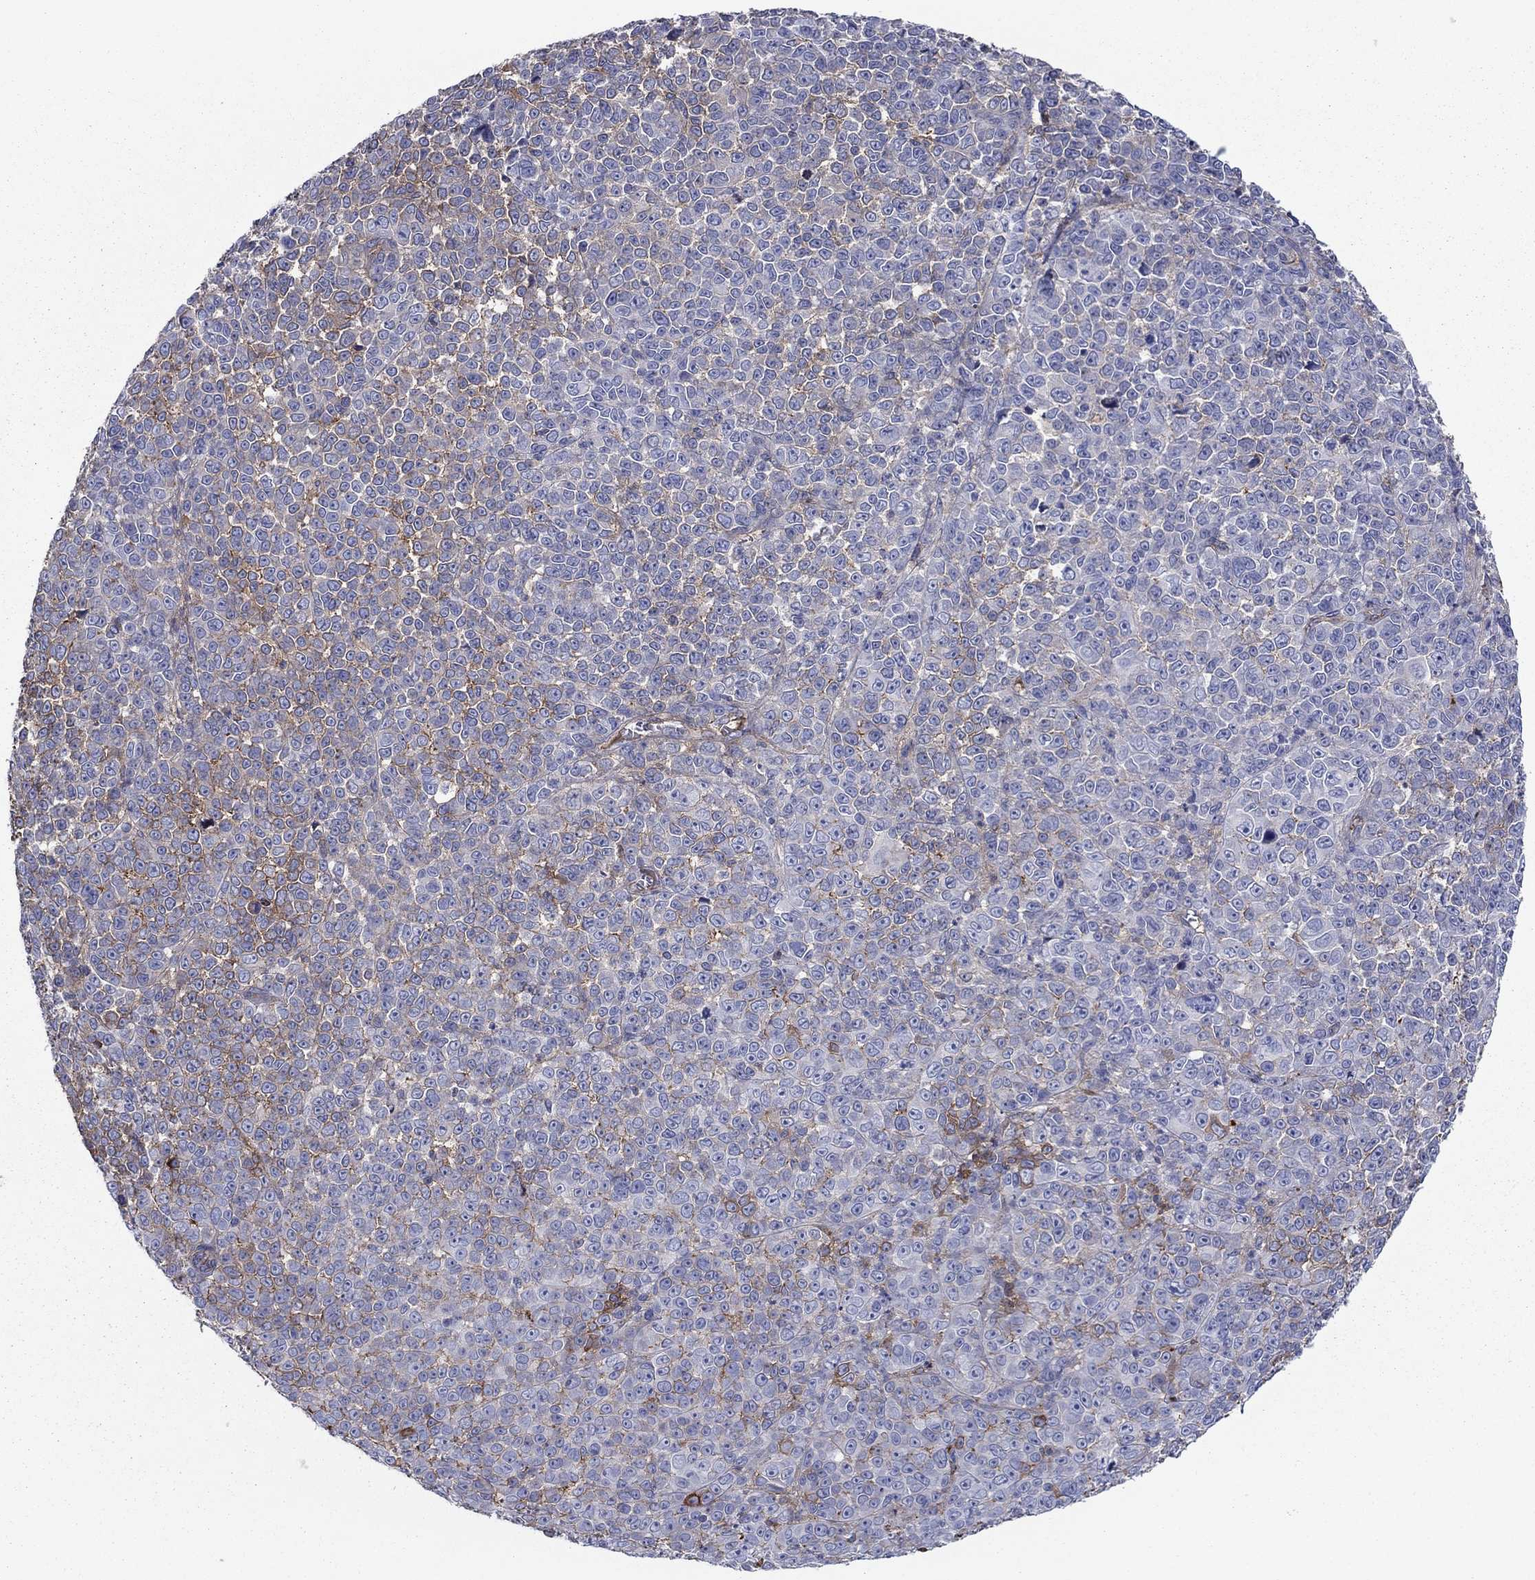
{"staining": {"intensity": "moderate", "quantity": "<25%", "location": "cytoplasmic/membranous"}, "tissue": "melanoma", "cell_type": "Tumor cells", "image_type": "cancer", "snomed": [{"axis": "morphology", "description": "Malignant melanoma, NOS"}, {"axis": "topography", "description": "Skin"}], "caption": "High-magnification brightfield microscopy of malignant melanoma stained with DAB (3,3'-diaminobenzidine) (brown) and counterstained with hematoxylin (blue). tumor cells exhibit moderate cytoplasmic/membranous expression is seen in approximately<25% of cells.", "gene": "HPX", "patient": {"sex": "female", "age": 95}}